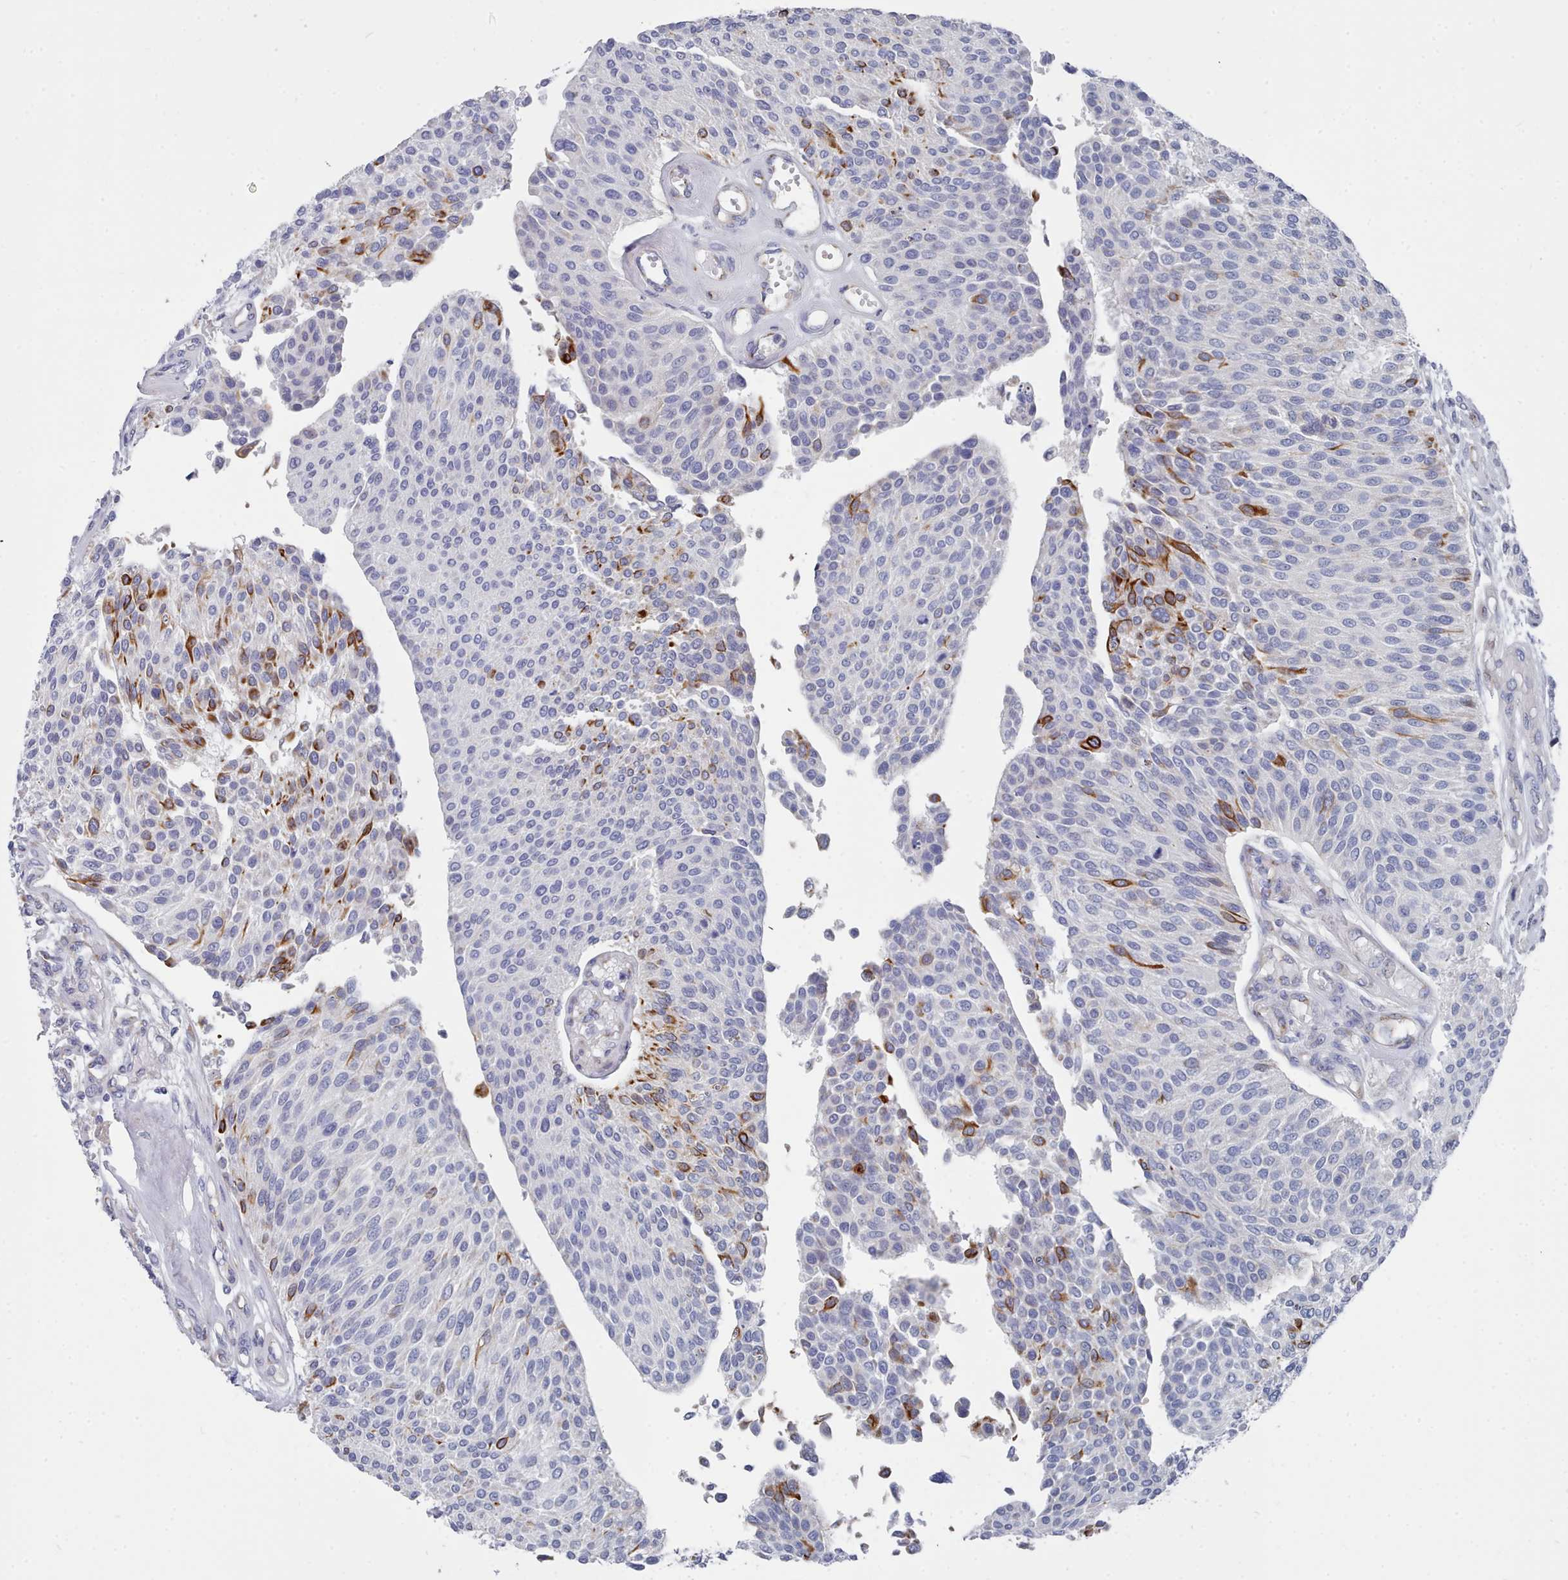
{"staining": {"intensity": "strong", "quantity": "<25%", "location": "cytoplasmic/membranous"}, "tissue": "urothelial cancer", "cell_type": "Tumor cells", "image_type": "cancer", "snomed": [{"axis": "morphology", "description": "Urothelial carcinoma, NOS"}, {"axis": "topography", "description": "Urinary bladder"}], "caption": "High-magnification brightfield microscopy of transitional cell carcinoma stained with DAB (3,3'-diaminobenzidine) (brown) and counterstained with hematoxylin (blue). tumor cells exhibit strong cytoplasmic/membranous positivity is seen in approximately<25% of cells.", "gene": "PDE4C", "patient": {"sex": "male", "age": 55}}